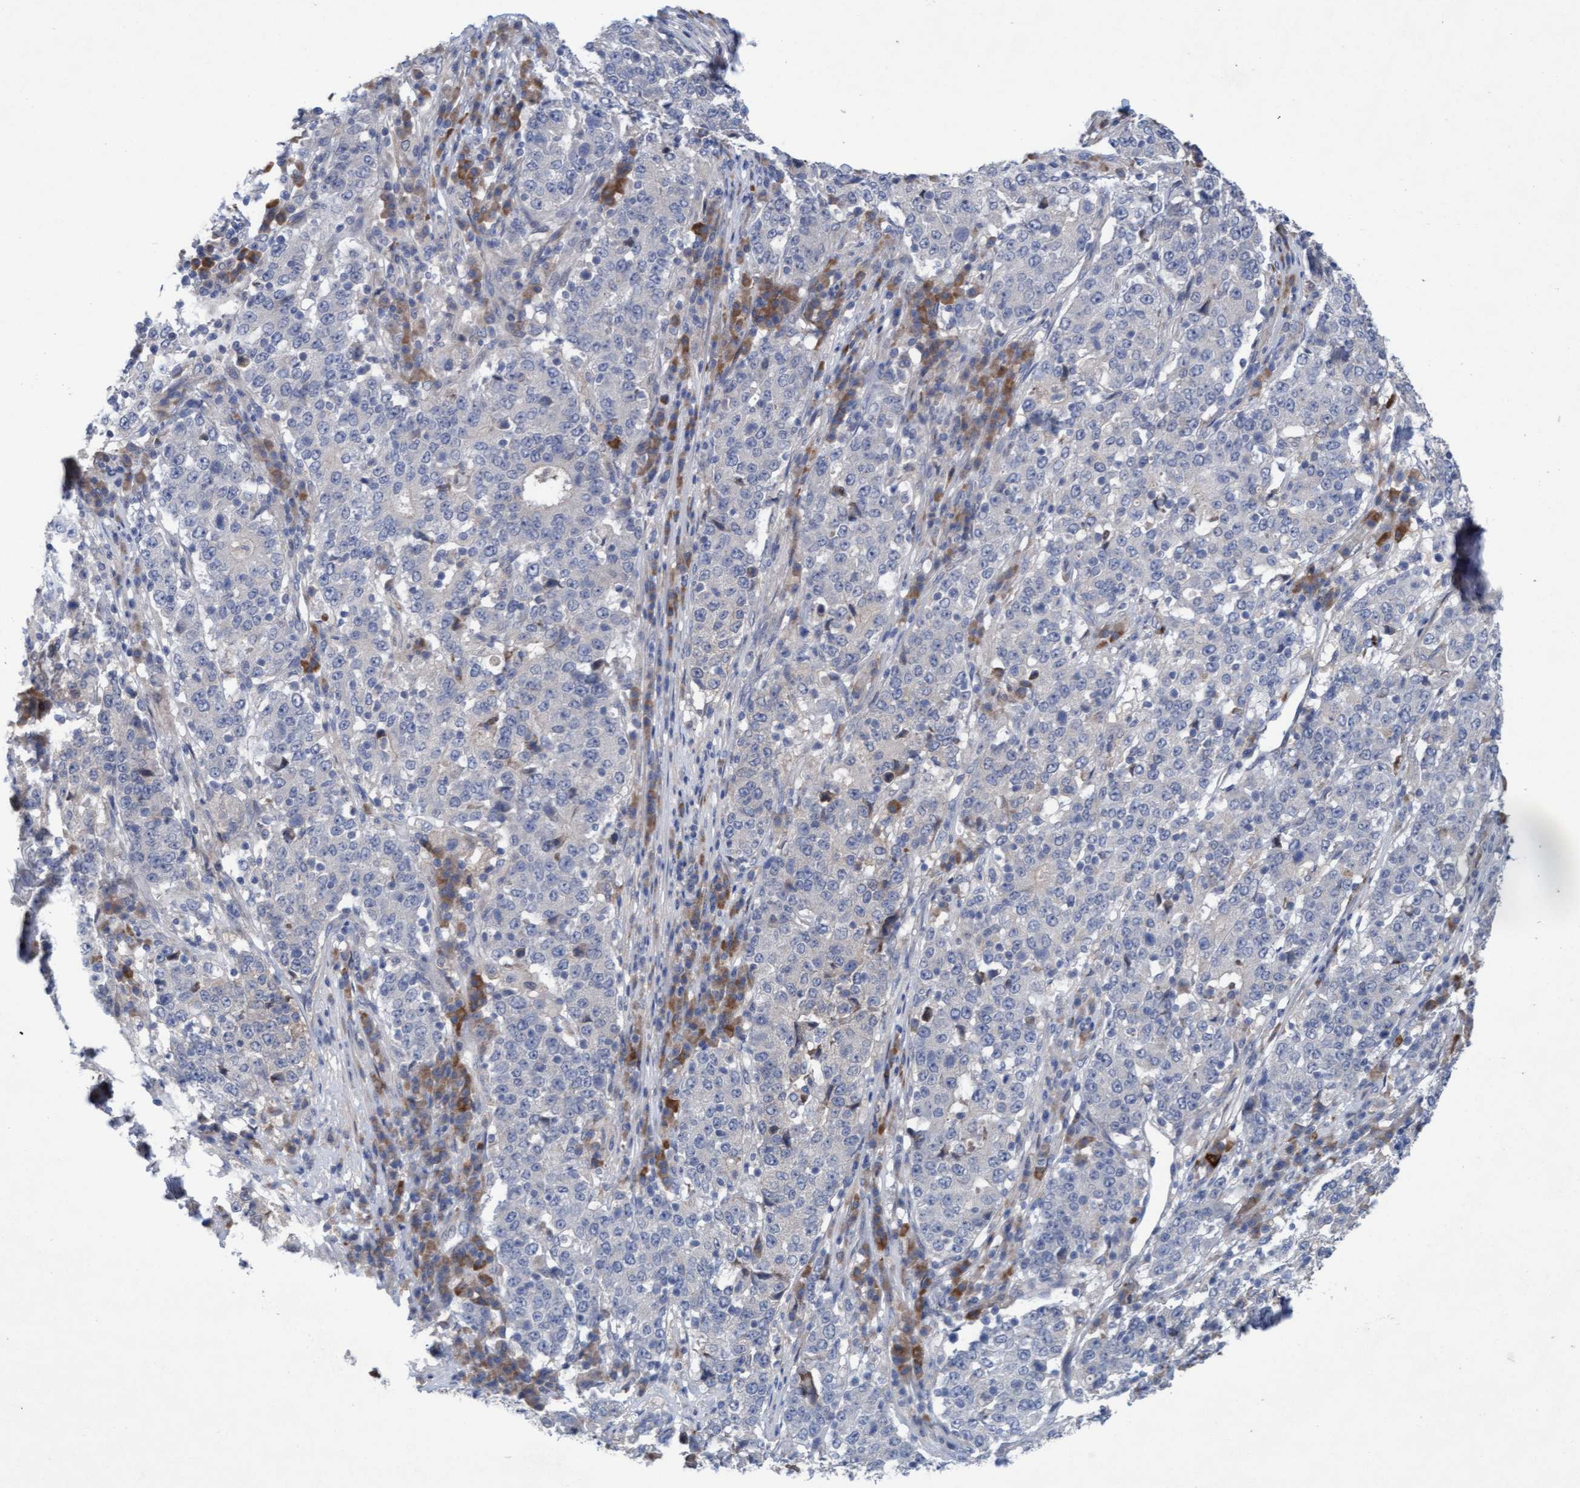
{"staining": {"intensity": "negative", "quantity": "none", "location": "none"}, "tissue": "stomach cancer", "cell_type": "Tumor cells", "image_type": "cancer", "snomed": [{"axis": "morphology", "description": "Adenocarcinoma, NOS"}, {"axis": "topography", "description": "Stomach"}], "caption": "This micrograph is of stomach cancer (adenocarcinoma) stained with immunohistochemistry (IHC) to label a protein in brown with the nuclei are counter-stained blue. There is no staining in tumor cells. (Stains: DAB IHC with hematoxylin counter stain, Microscopy: brightfield microscopy at high magnification).", "gene": "PLCD1", "patient": {"sex": "male", "age": 59}}